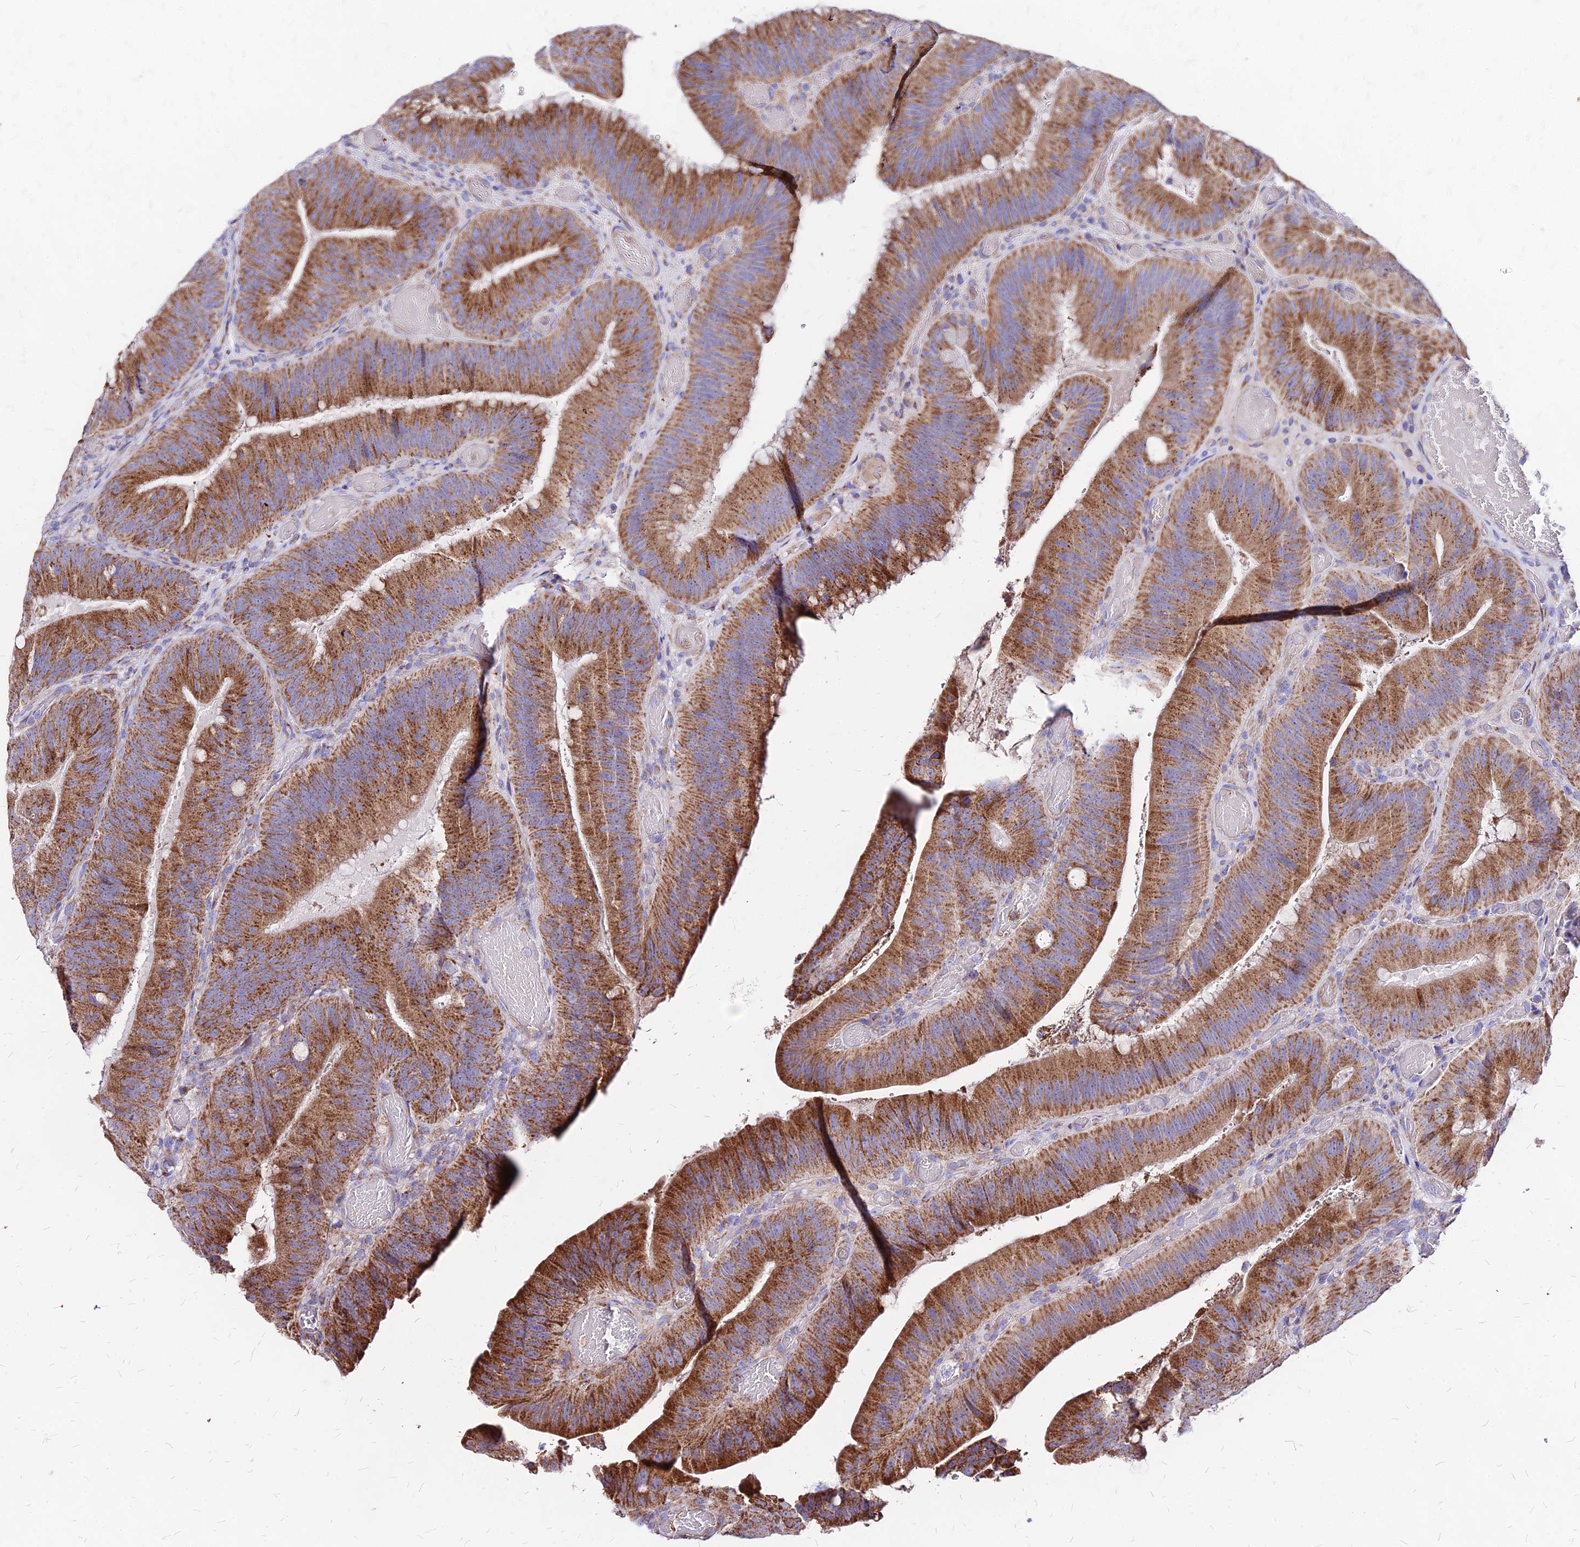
{"staining": {"intensity": "moderate", "quantity": ">75%", "location": "cytoplasmic/membranous"}, "tissue": "colorectal cancer", "cell_type": "Tumor cells", "image_type": "cancer", "snomed": [{"axis": "morphology", "description": "Adenocarcinoma, NOS"}, {"axis": "topography", "description": "Colon"}], "caption": "The image shows staining of colorectal cancer, revealing moderate cytoplasmic/membranous protein positivity (brown color) within tumor cells.", "gene": "MRPL3", "patient": {"sex": "female", "age": 43}}